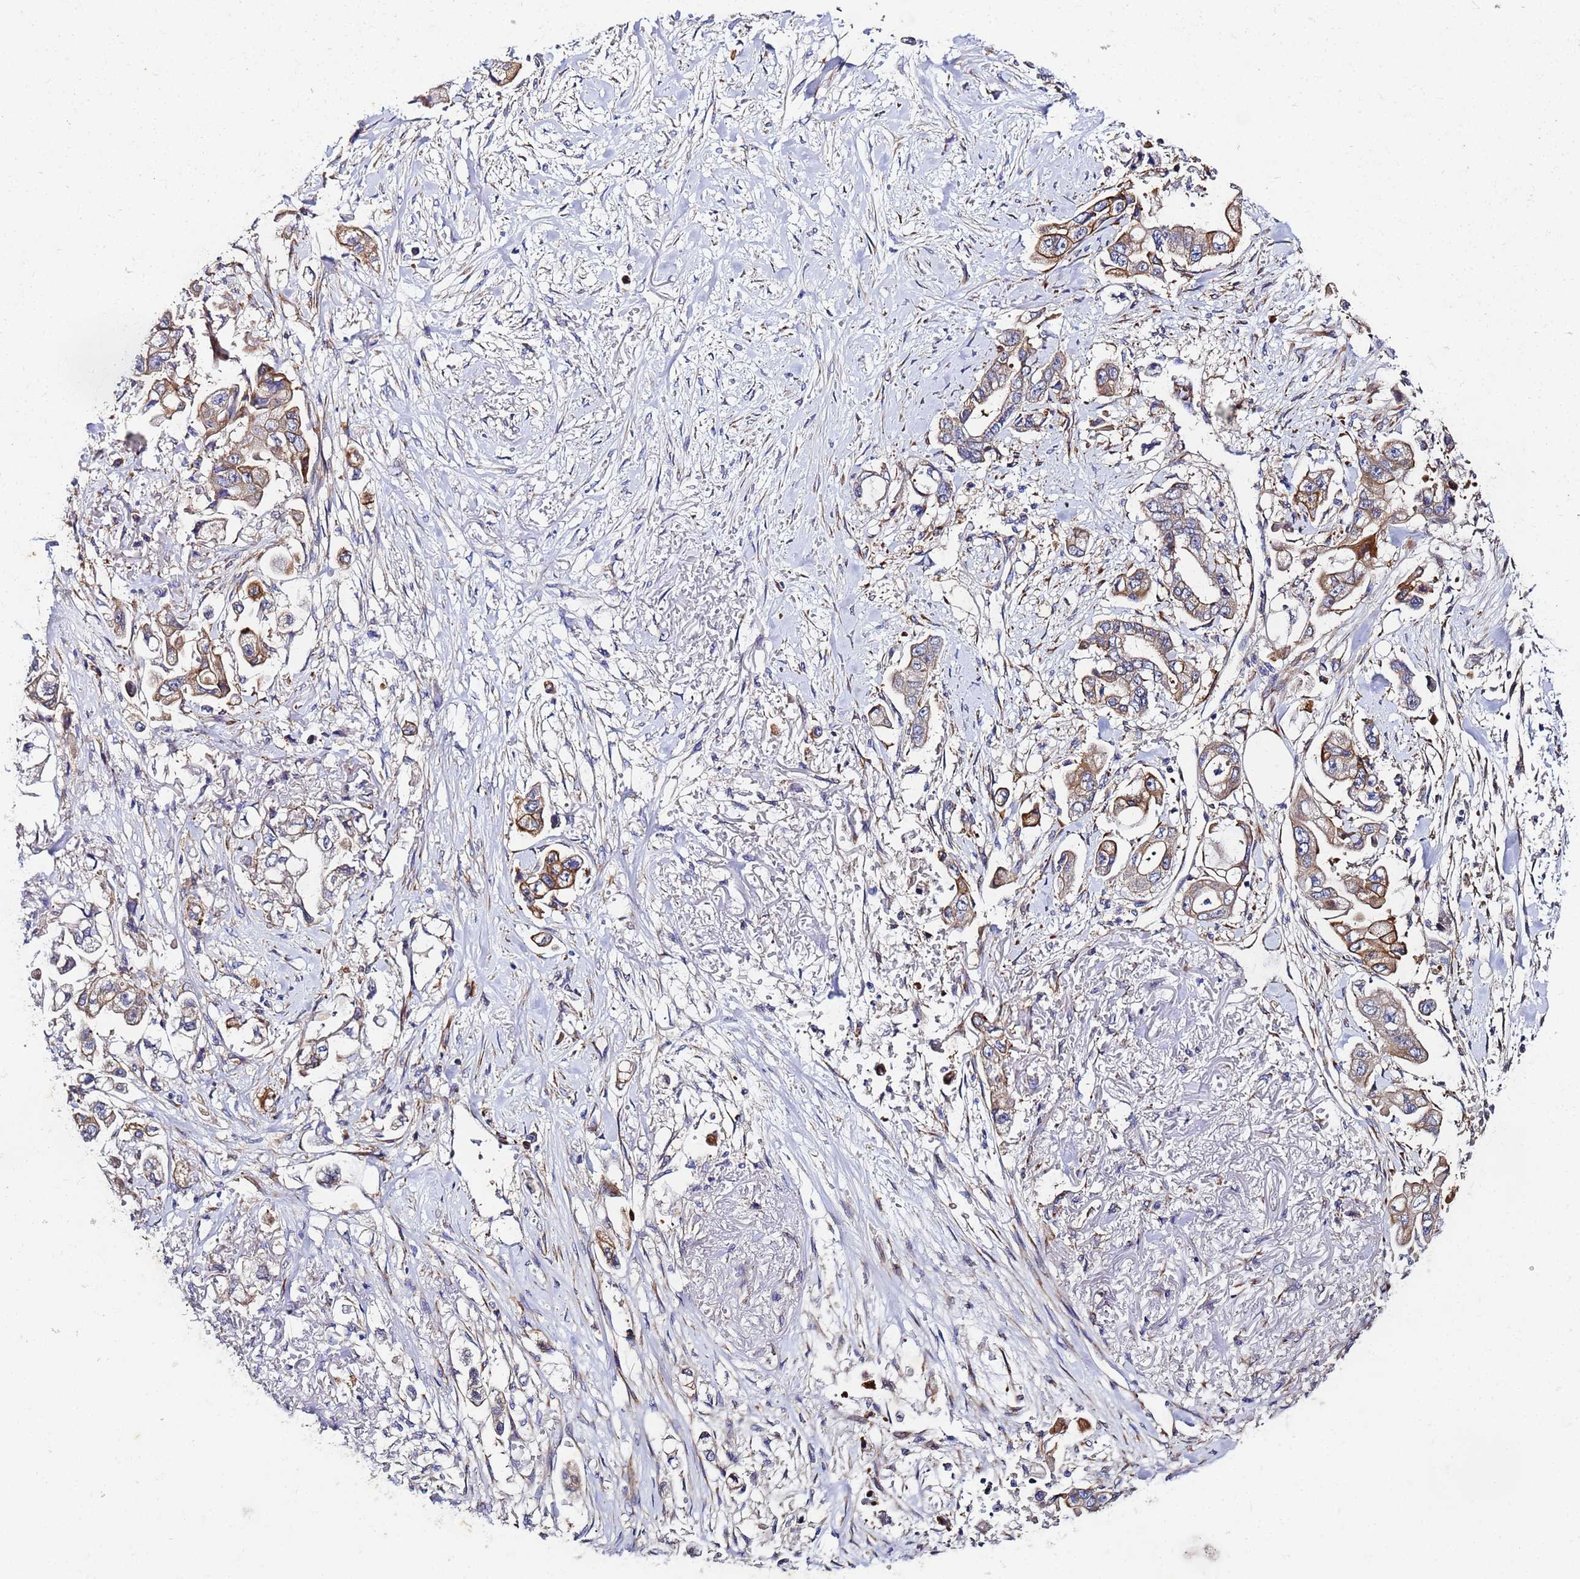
{"staining": {"intensity": "moderate", "quantity": "25%-75%", "location": "cytoplasmic/membranous"}, "tissue": "stomach cancer", "cell_type": "Tumor cells", "image_type": "cancer", "snomed": [{"axis": "morphology", "description": "Adenocarcinoma, NOS"}, {"axis": "topography", "description": "Stomach"}], "caption": "A photomicrograph of human stomach adenocarcinoma stained for a protein shows moderate cytoplasmic/membranous brown staining in tumor cells.", "gene": "POM121", "patient": {"sex": "male", "age": 62}}